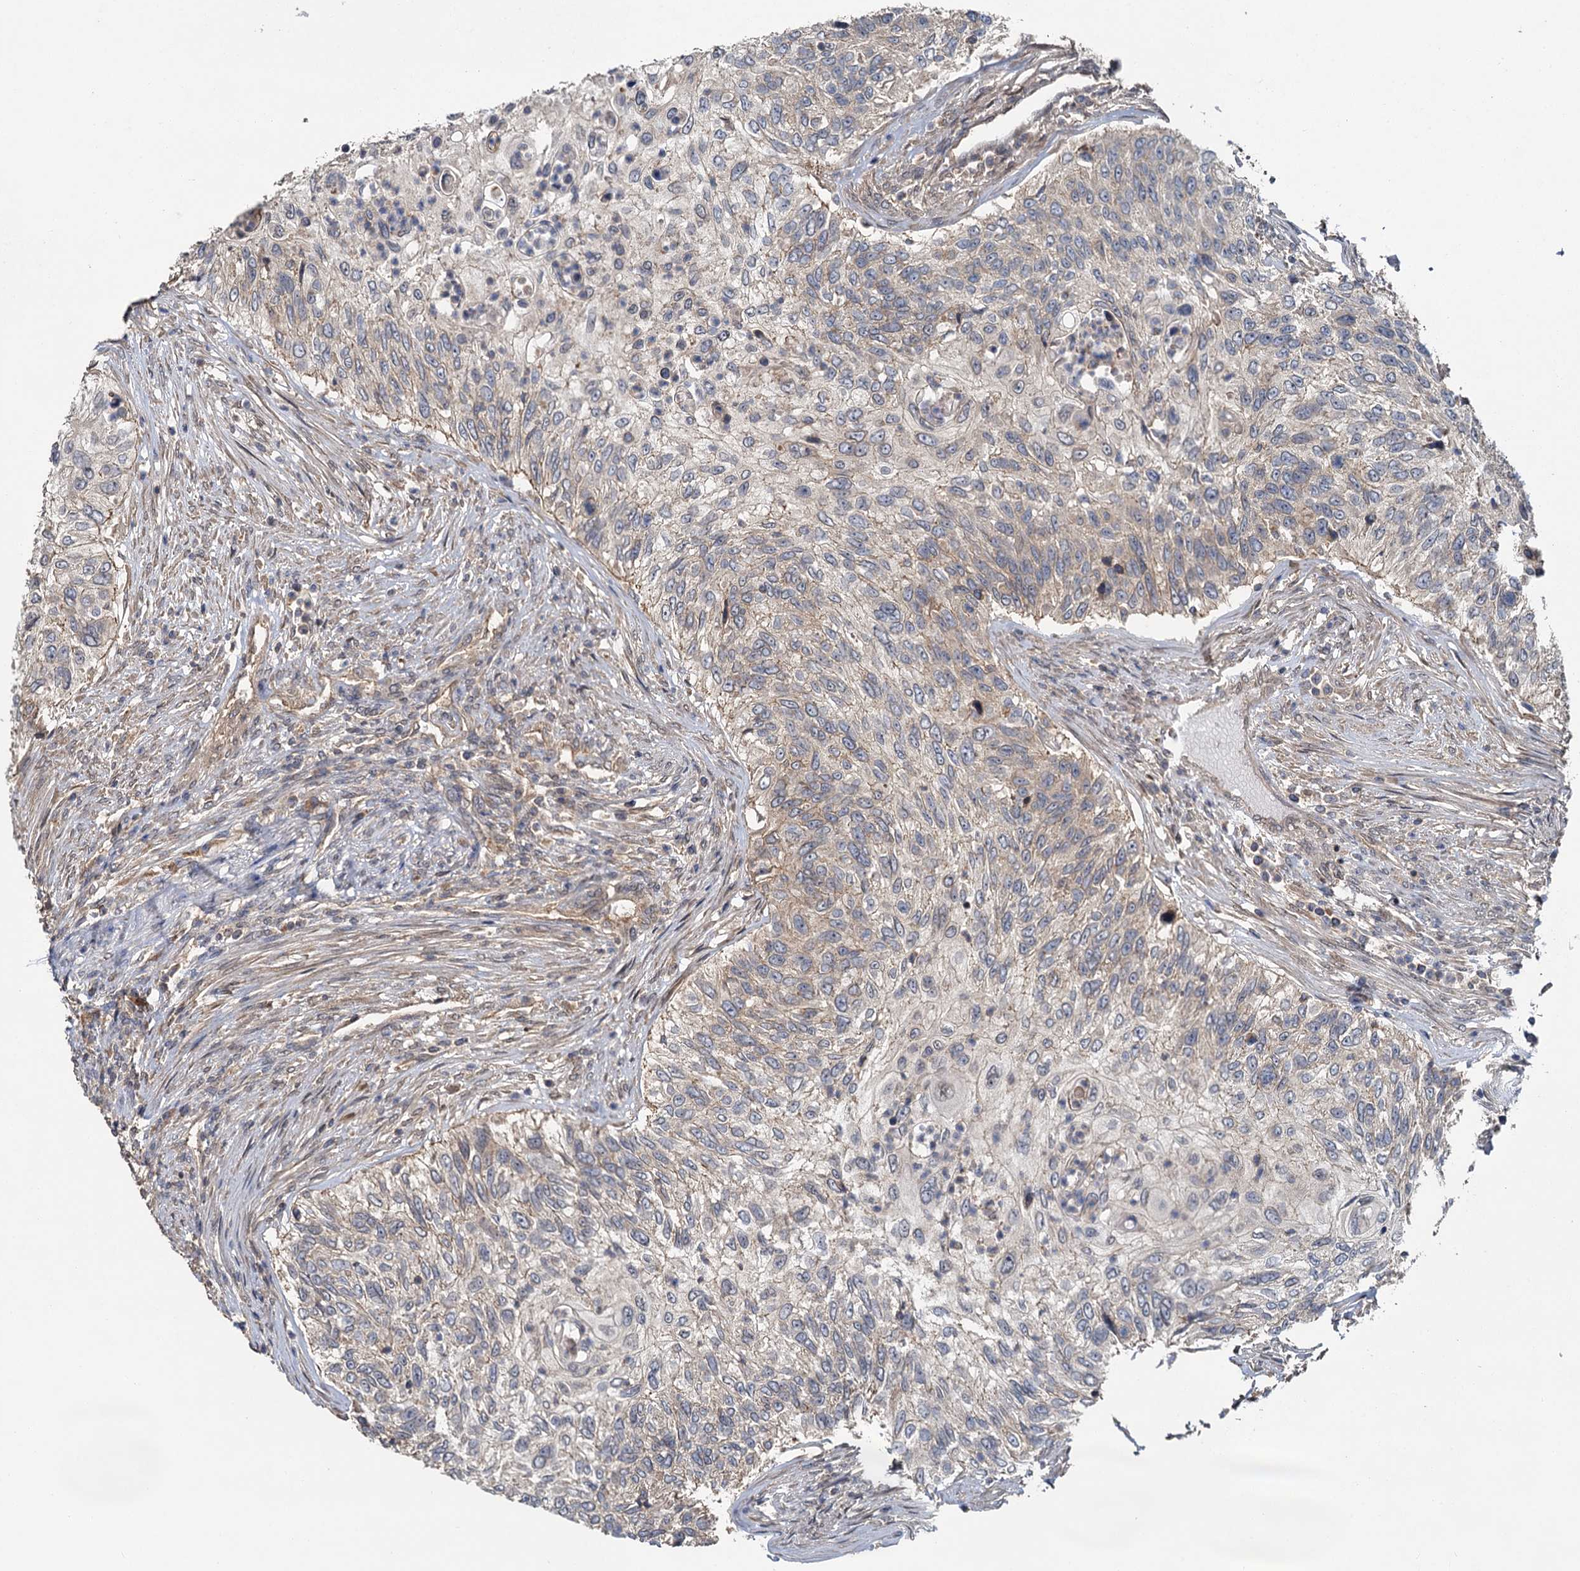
{"staining": {"intensity": "negative", "quantity": "none", "location": "none"}, "tissue": "urothelial cancer", "cell_type": "Tumor cells", "image_type": "cancer", "snomed": [{"axis": "morphology", "description": "Urothelial carcinoma, High grade"}, {"axis": "topography", "description": "Urinary bladder"}], "caption": "Immunohistochemical staining of urothelial cancer shows no significant positivity in tumor cells.", "gene": "ZNF324", "patient": {"sex": "female", "age": 60}}